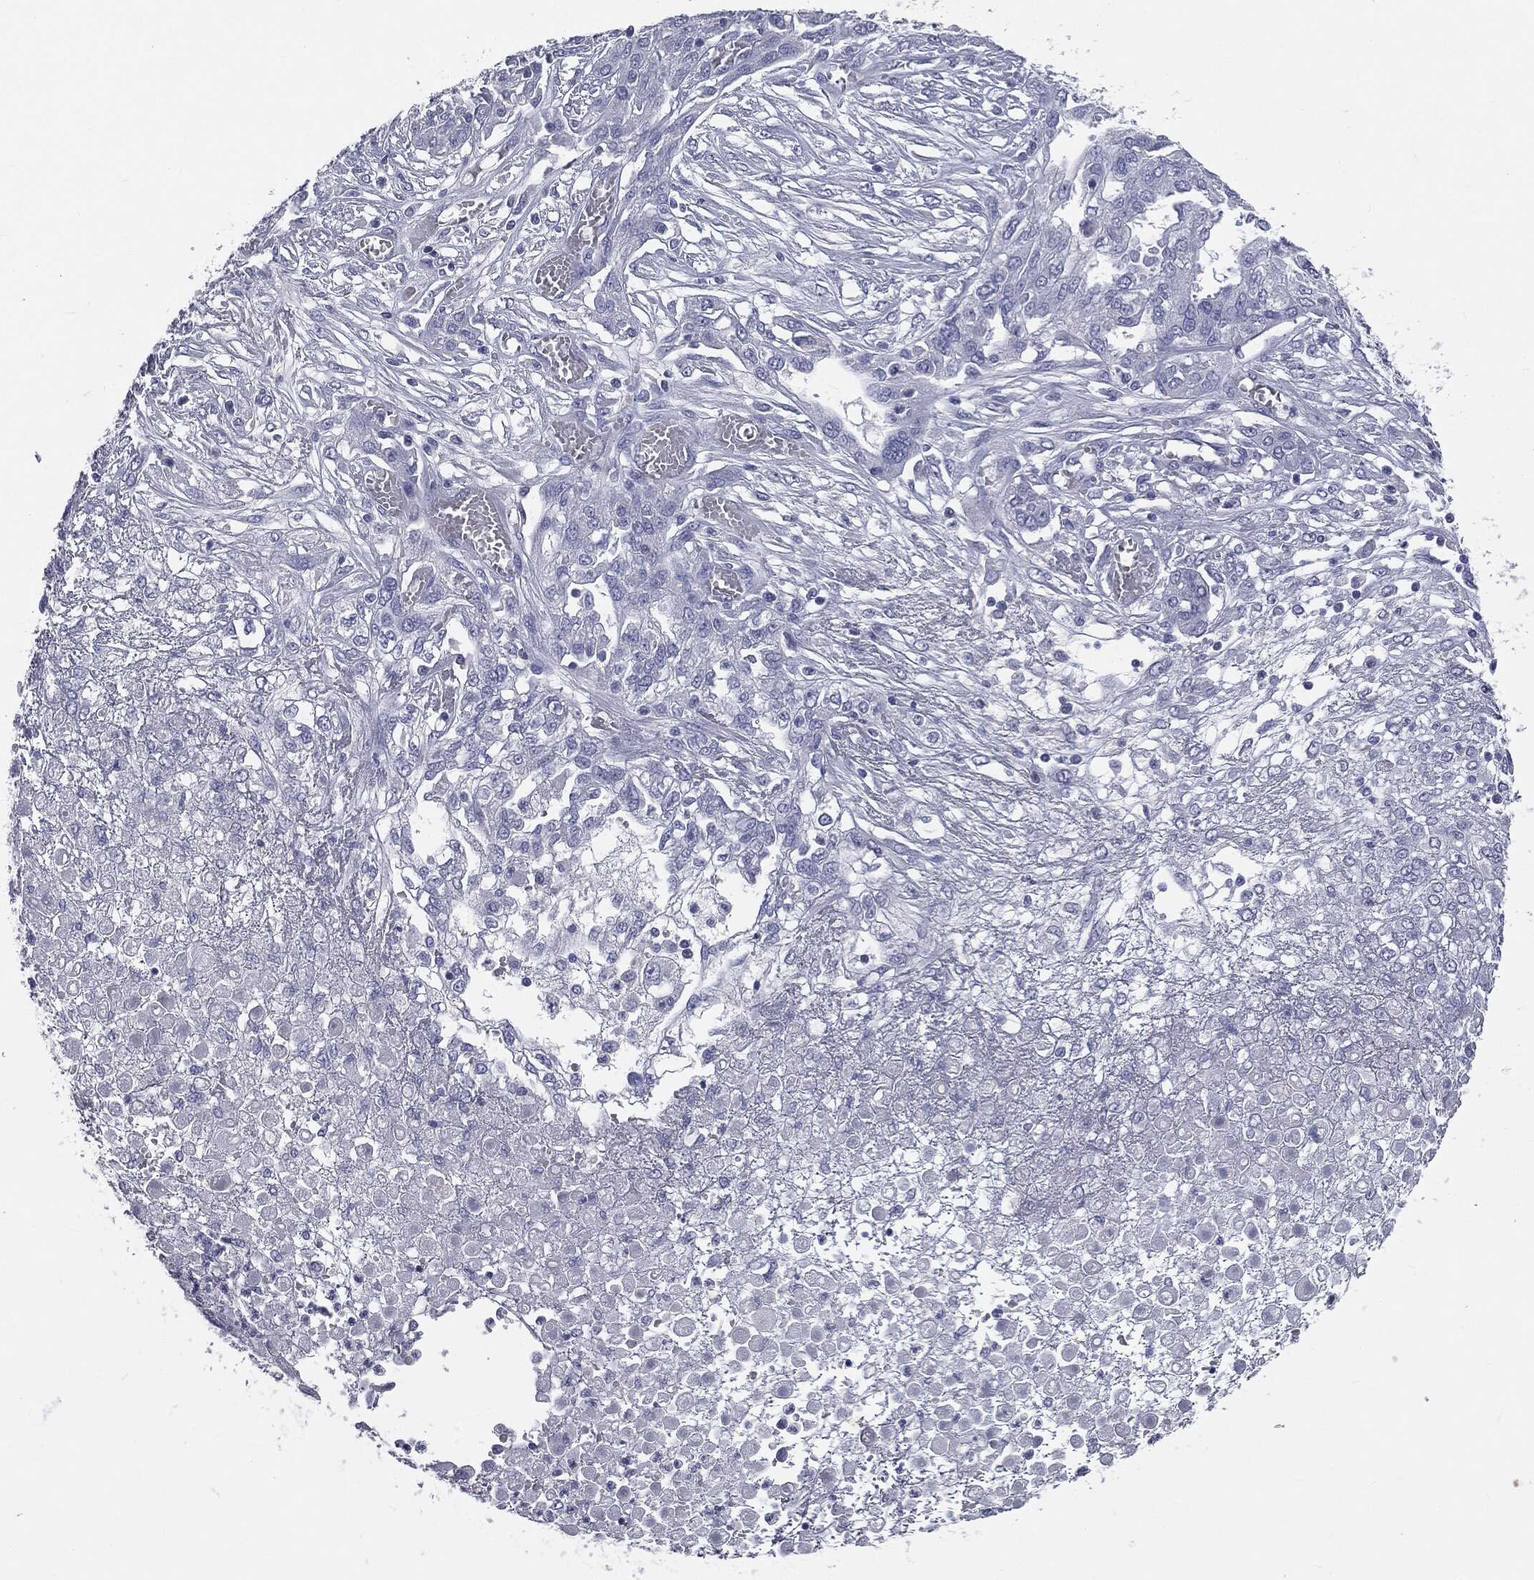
{"staining": {"intensity": "negative", "quantity": "none", "location": "none"}, "tissue": "ovarian cancer", "cell_type": "Tumor cells", "image_type": "cancer", "snomed": [{"axis": "morphology", "description": "Cystadenocarcinoma, serous, NOS"}, {"axis": "topography", "description": "Ovary"}], "caption": "Immunohistochemical staining of ovarian serous cystadenocarcinoma shows no significant expression in tumor cells. The staining was performed using DAB to visualize the protein expression in brown, while the nuclei were stained in blue with hematoxylin (Magnification: 20x).", "gene": "AFP", "patient": {"sex": "female", "age": 67}}